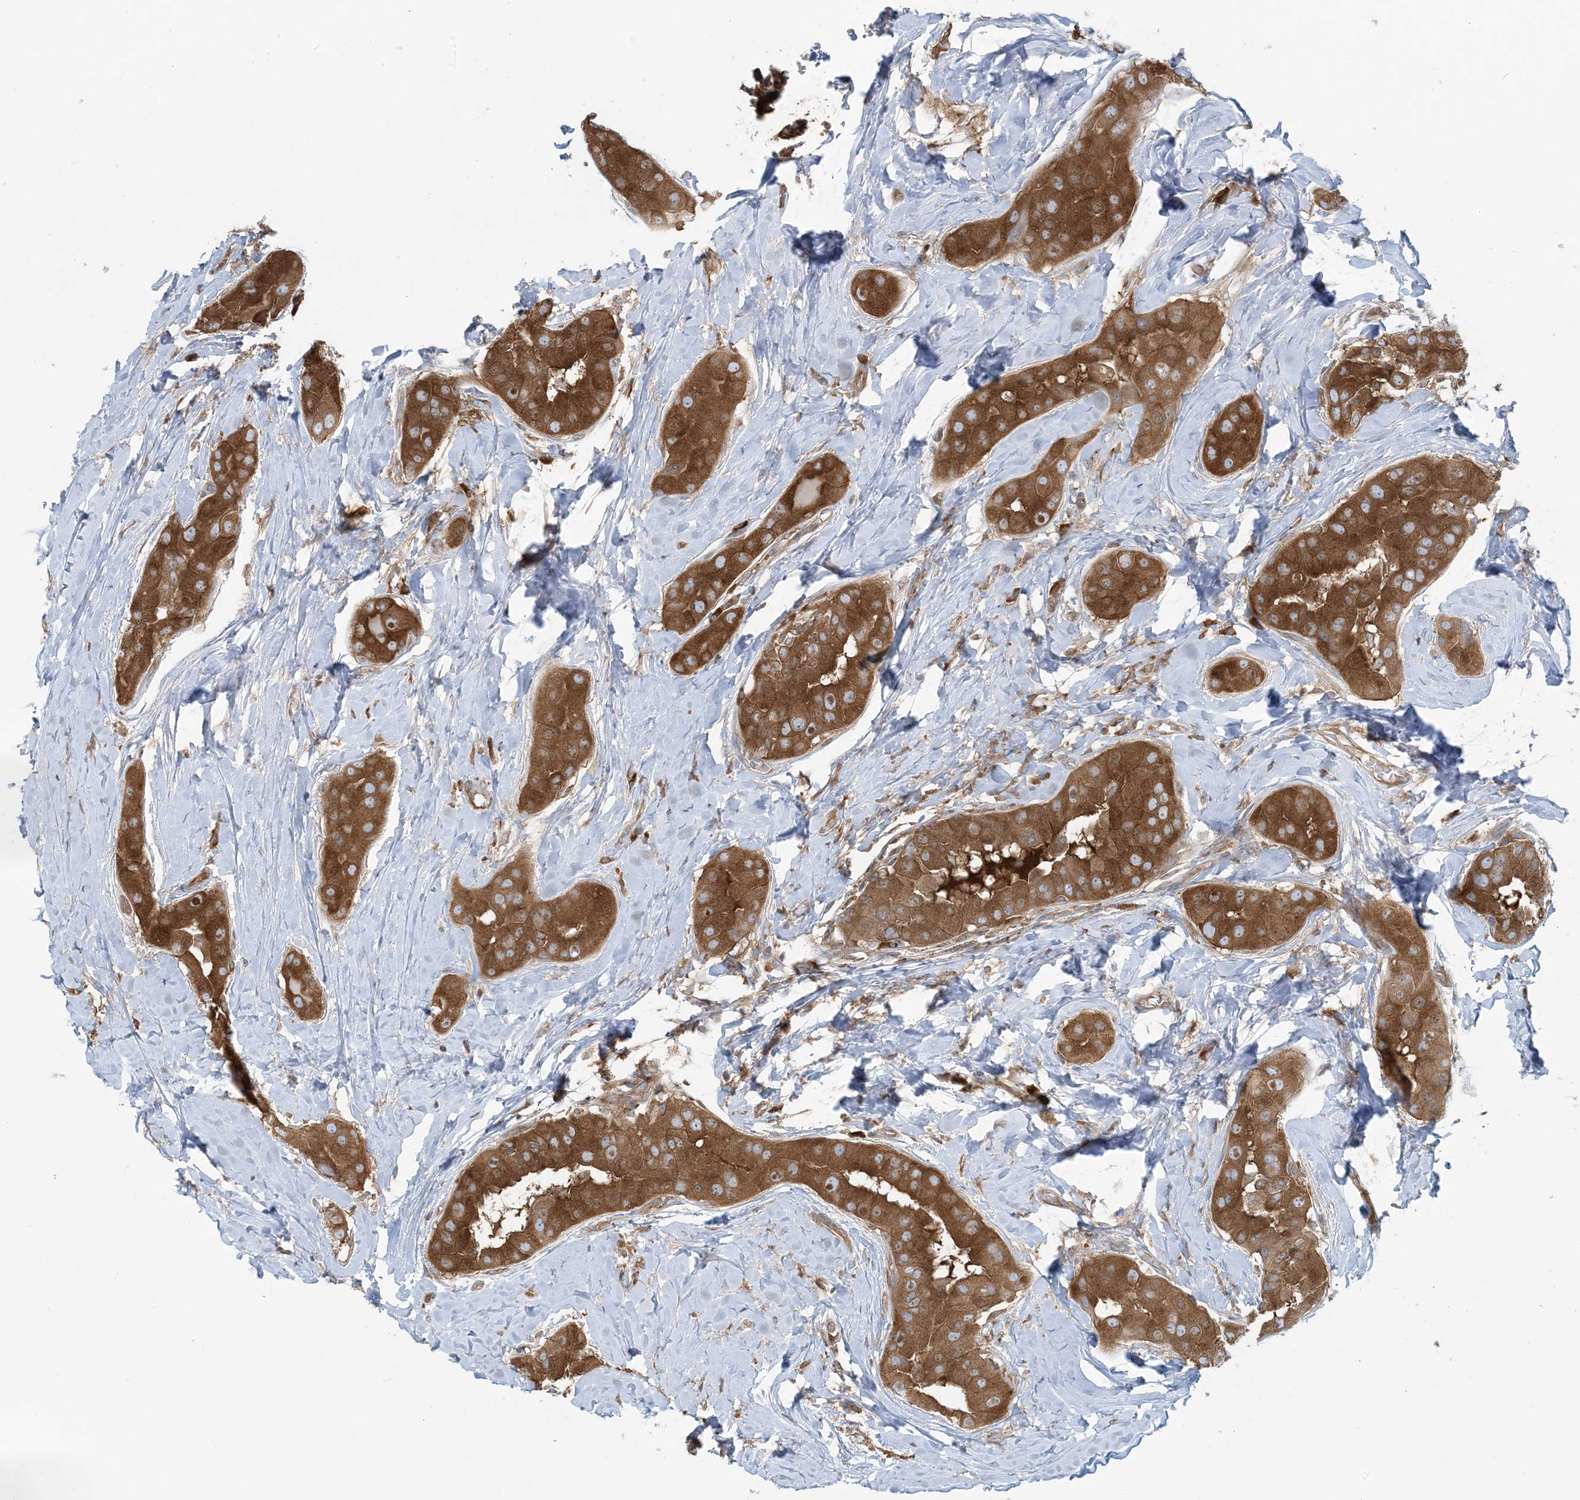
{"staining": {"intensity": "strong", "quantity": ">75%", "location": "cytoplasmic/membranous,nuclear"}, "tissue": "thyroid cancer", "cell_type": "Tumor cells", "image_type": "cancer", "snomed": [{"axis": "morphology", "description": "Papillary adenocarcinoma, NOS"}, {"axis": "topography", "description": "Thyroid gland"}], "caption": "Immunohistochemical staining of thyroid cancer (papillary adenocarcinoma) demonstrates strong cytoplasmic/membranous and nuclear protein expression in approximately >75% of tumor cells. The protein of interest is stained brown, and the nuclei are stained in blue (DAB (3,3'-diaminobenzidine) IHC with brightfield microscopy, high magnification).", "gene": "OLA1", "patient": {"sex": "male", "age": 33}}